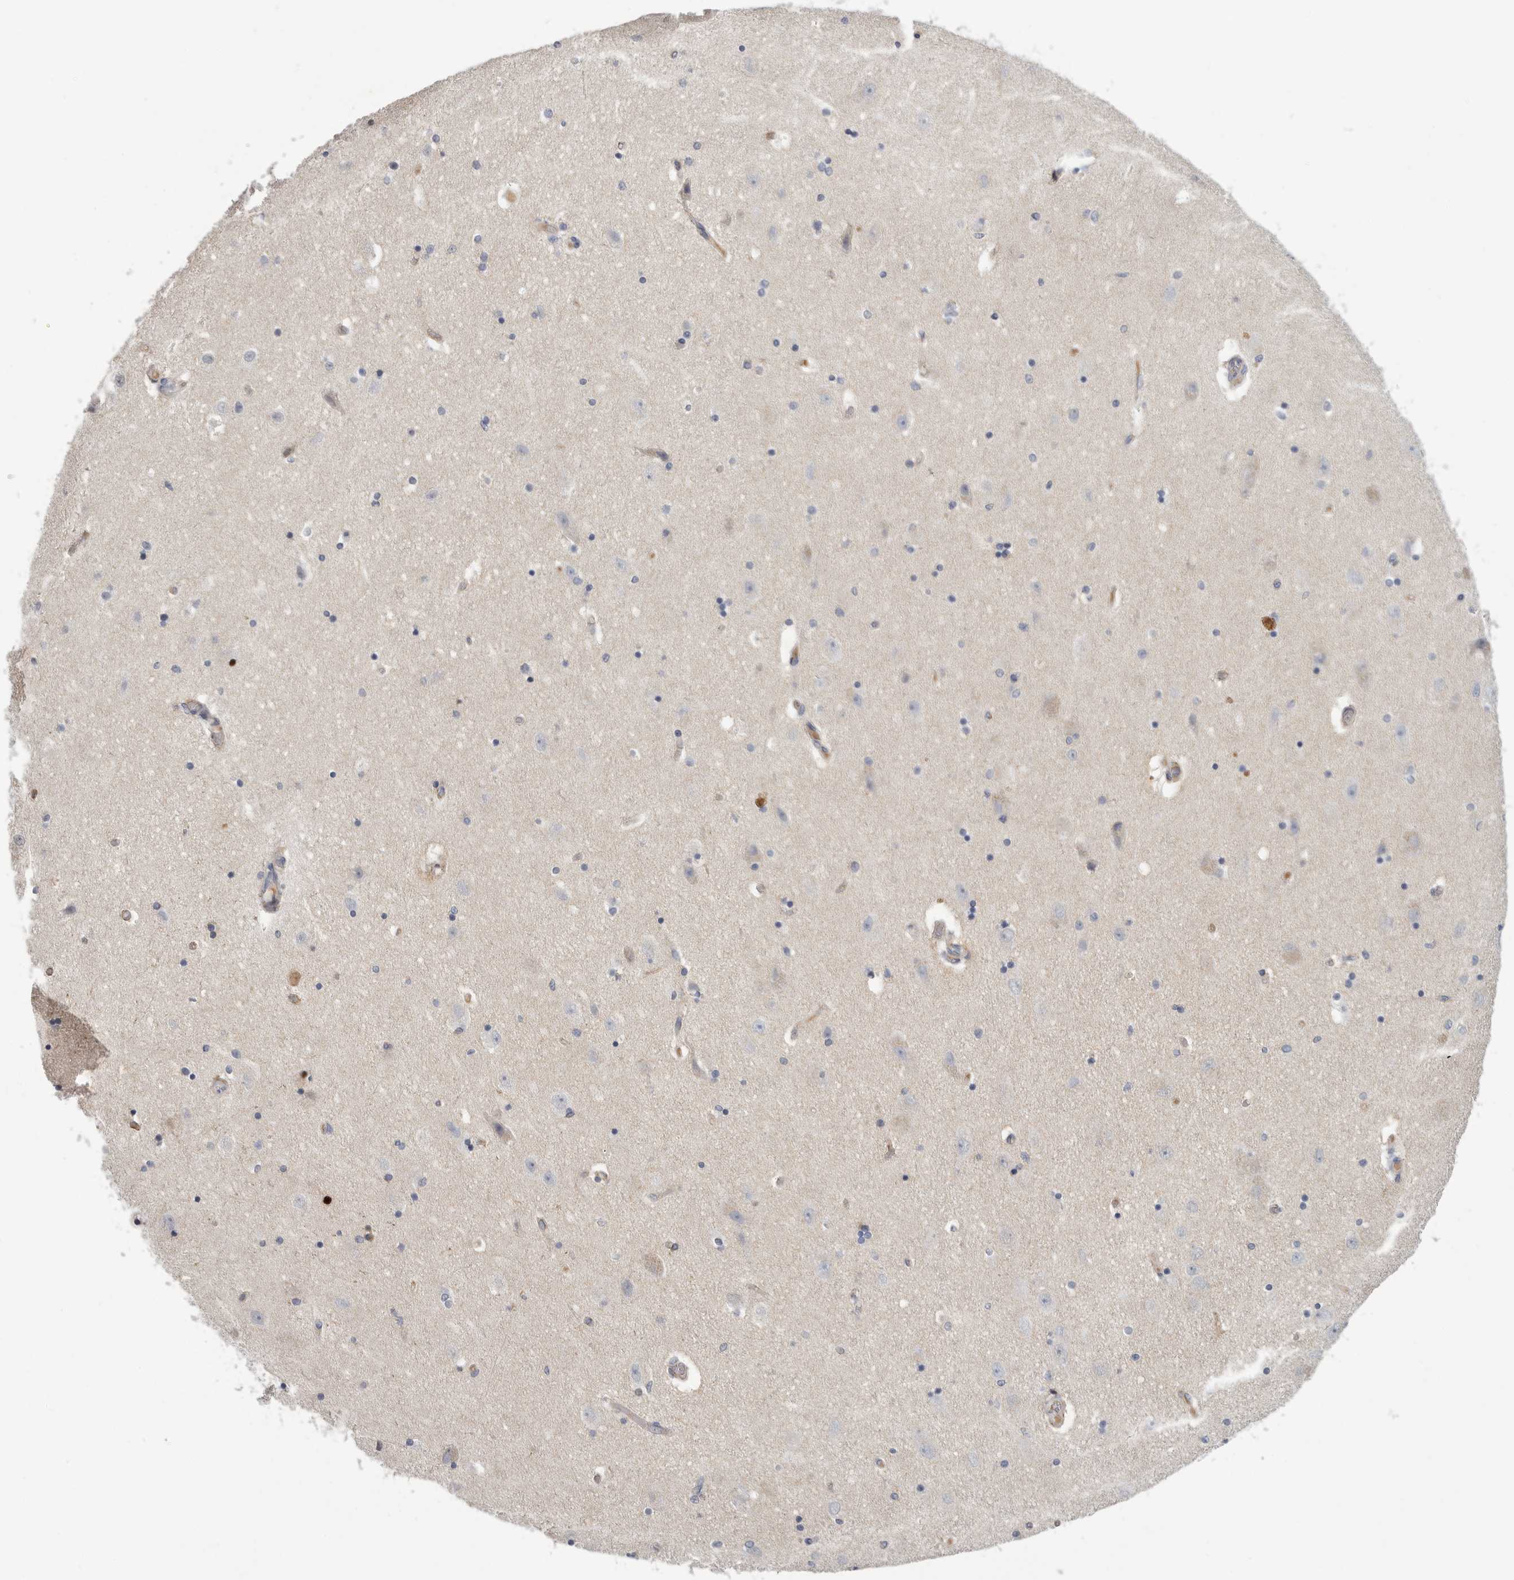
{"staining": {"intensity": "negative", "quantity": "none", "location": "none"}, "tissue": "hippocampus", "cell_type": "Glial cells", "image_type": "normal", "snomed": [{"axis": "morphology", "description": "Normal tissue, NOS"}, {"axis": "topography", "description": "Hippocampus"}], "caption": "Protein analysis of benign hippocampus reveals no significant positivity in glial cells.", "gene": "SDC3", "patient": {"sex": "female", "age": 54}}